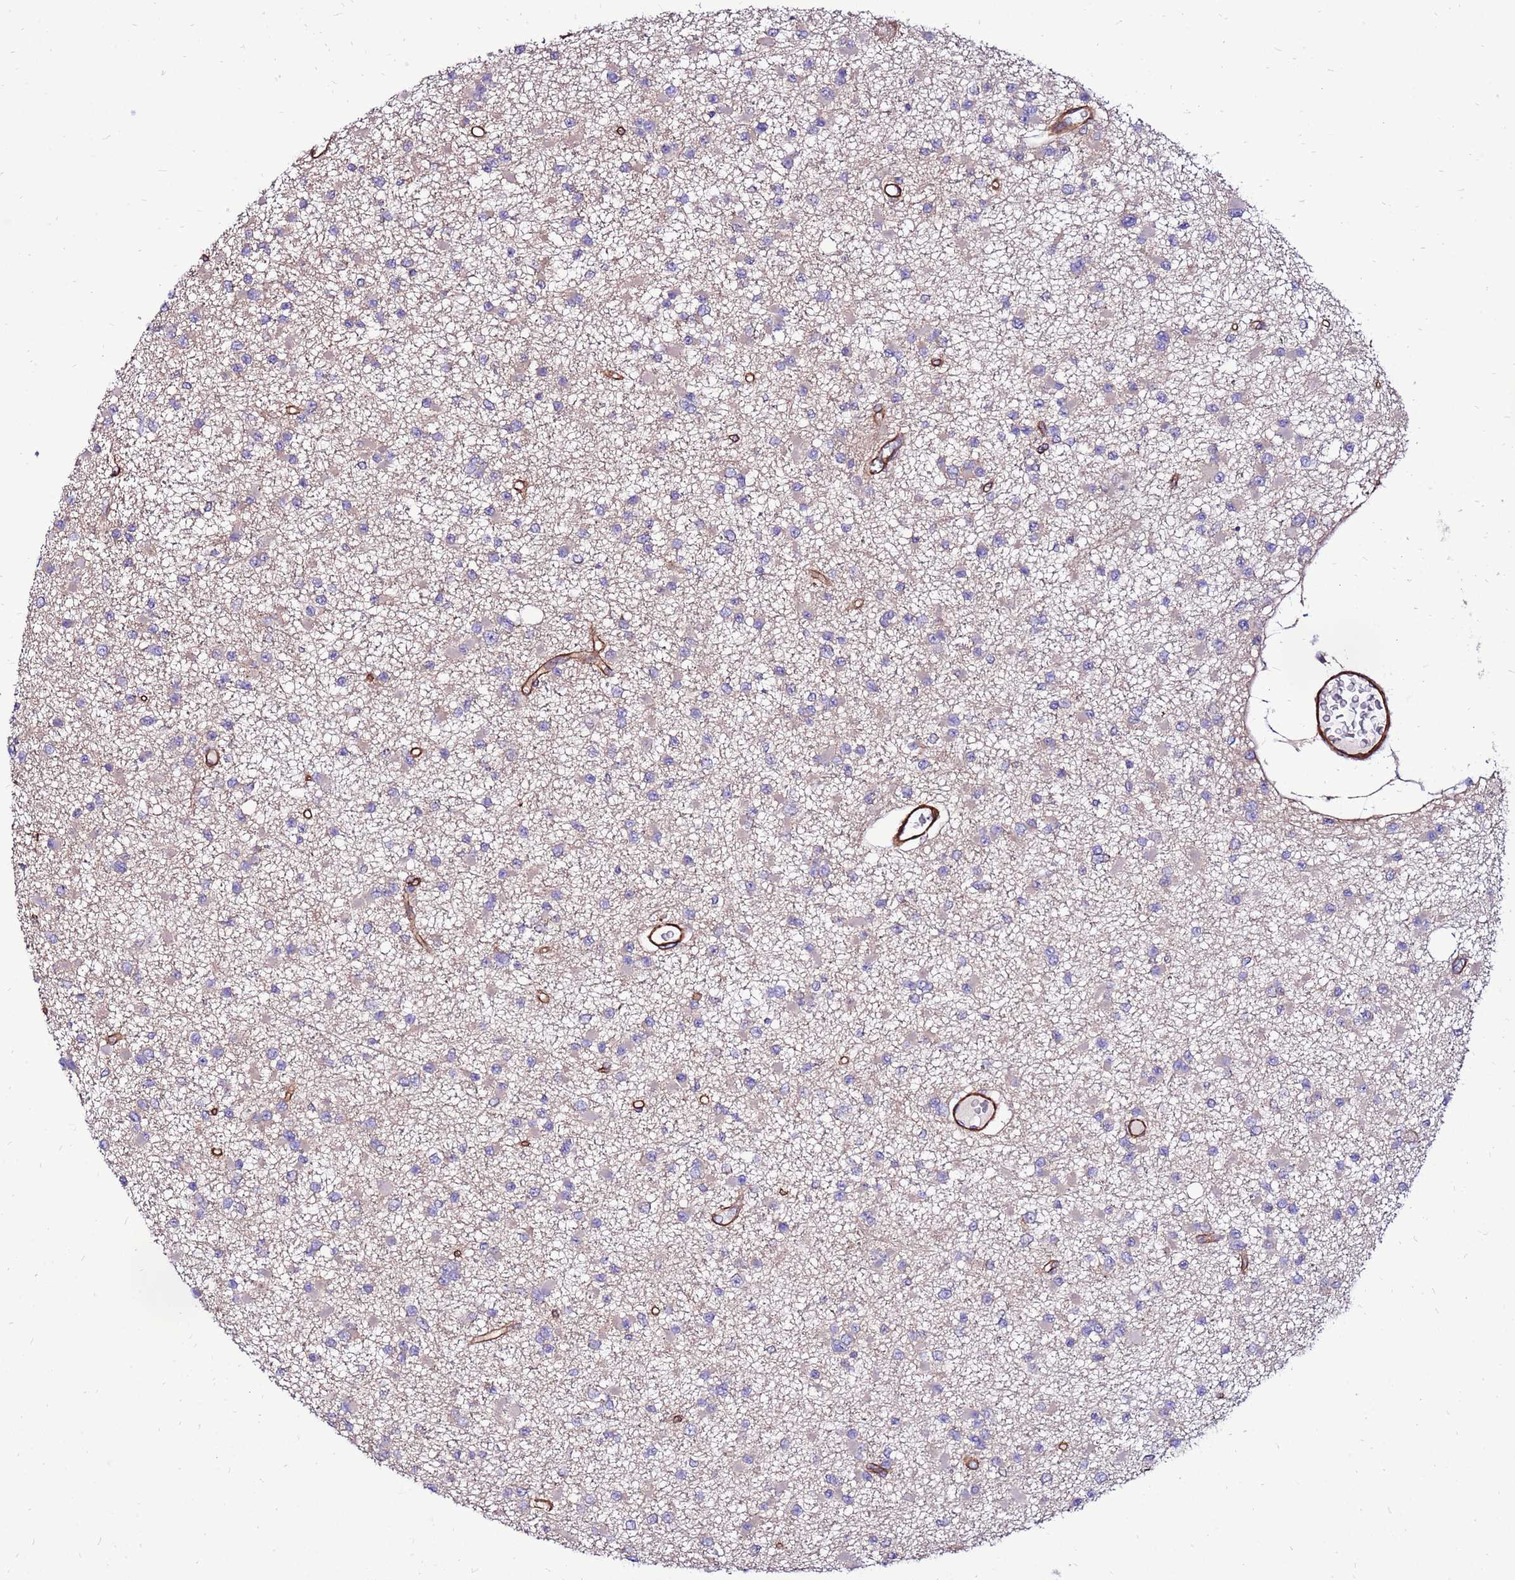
{"staining": {"intensity": "negative", "quantity": "none", "location": "none"}, "tissue": "glioma", "cell_type": "Tumor cells", "image_type": "cancer", "snomed": [{"axis": "morphology", "description": "Glioma, malignant, Low grade"}, {"axis": "topography", "description": "Brain"}], "caption": "Human low-grade glioma (malignant) stained for a protein using immunohistochemistry (IHC) shows no staining in tumor cells.", "gene": "EI24", "patient": {"sex": "female", "age": 22}}